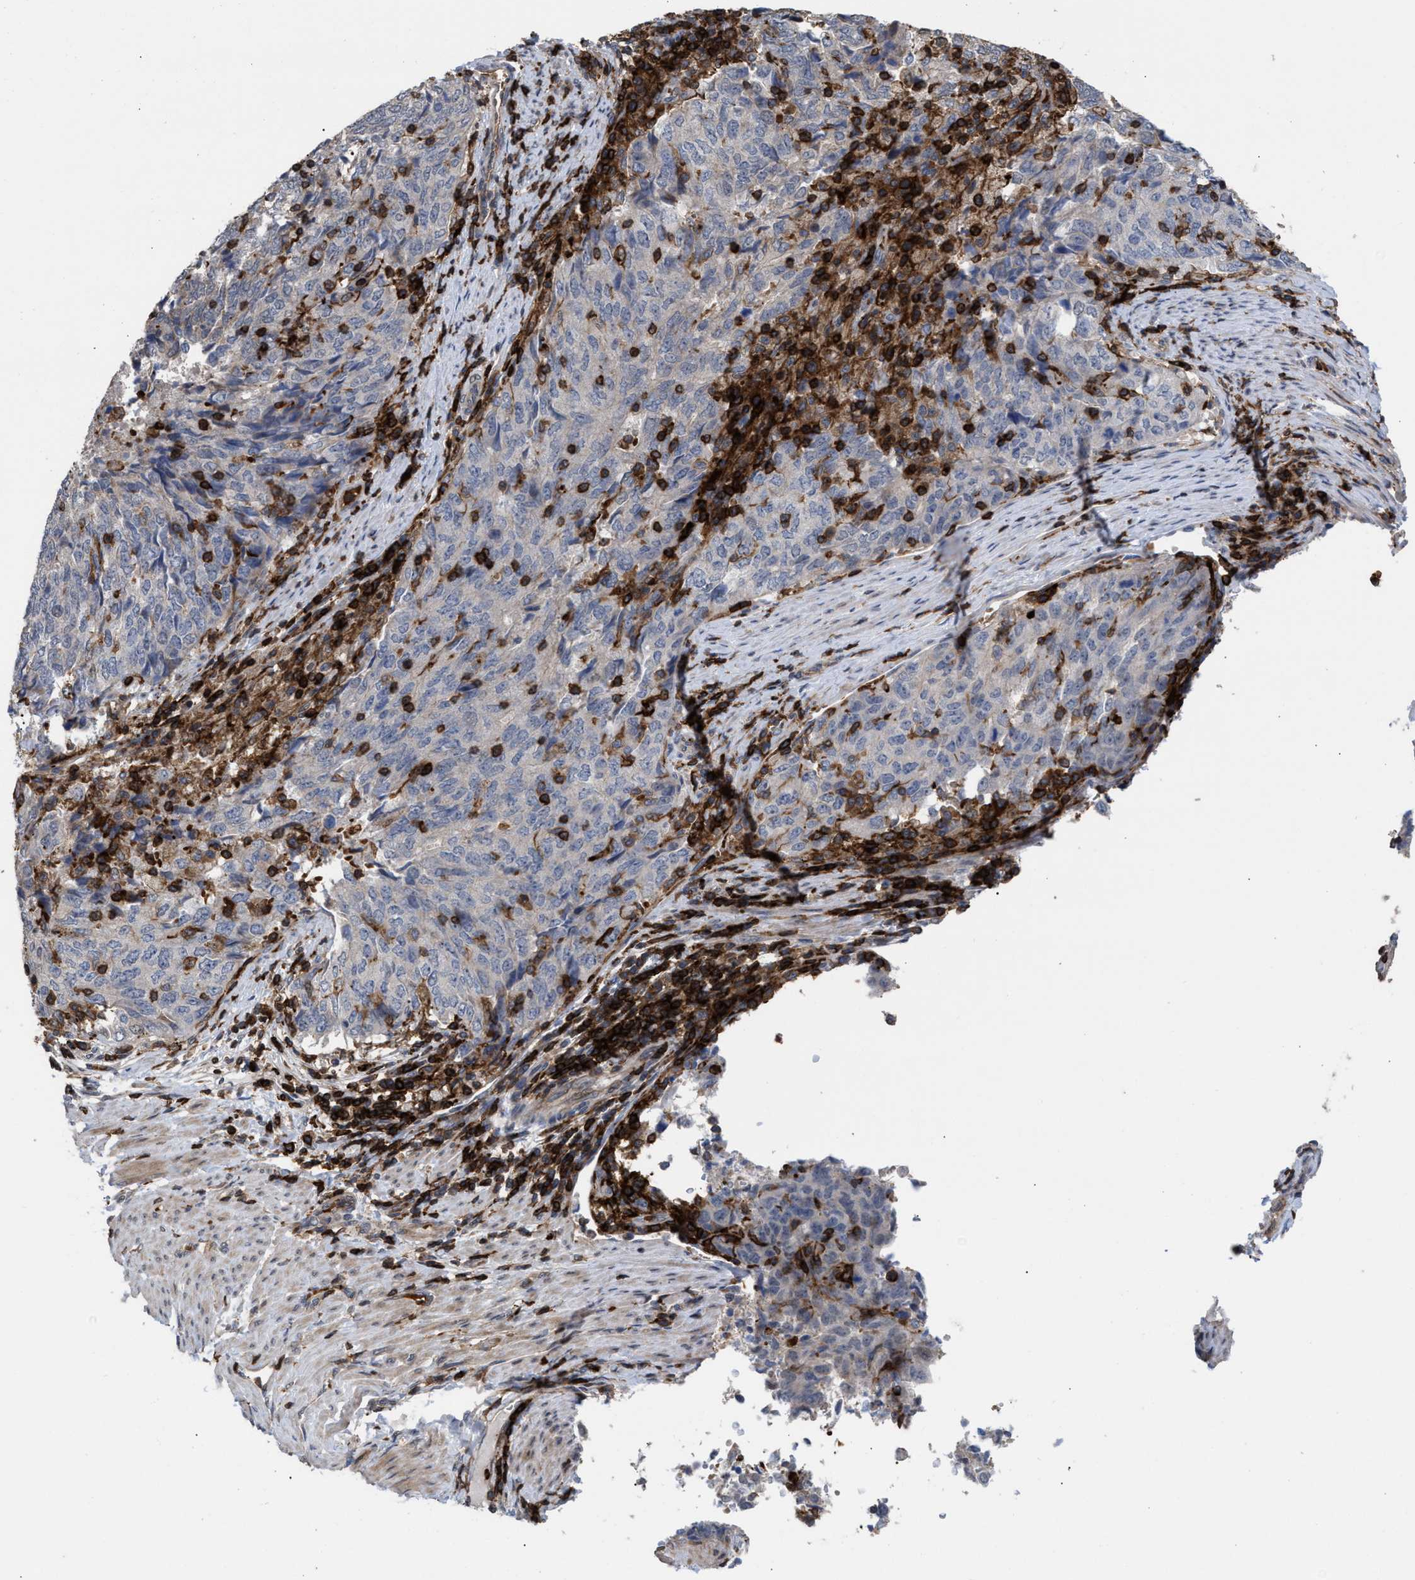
{"staining": {"intensity": "negative", "quantity": "none", "location": "none"}, "tissue": "endometrial cancer", "cell_type": "Tumor cells", "image_type": "cancer", "snomed": [{"axis": "morphology", "description": "Adenocarcinoma, NOS"}, {"axis": "topography", "description": "Endometrium"}], "caption": "High power microscopy image of an IHC histopathology image of adenocarcinoma (endometrial), revealing no significant staining in tumor cells.", "gene": "PTPRE", "patient": {"sex": "female", "age": 80}}